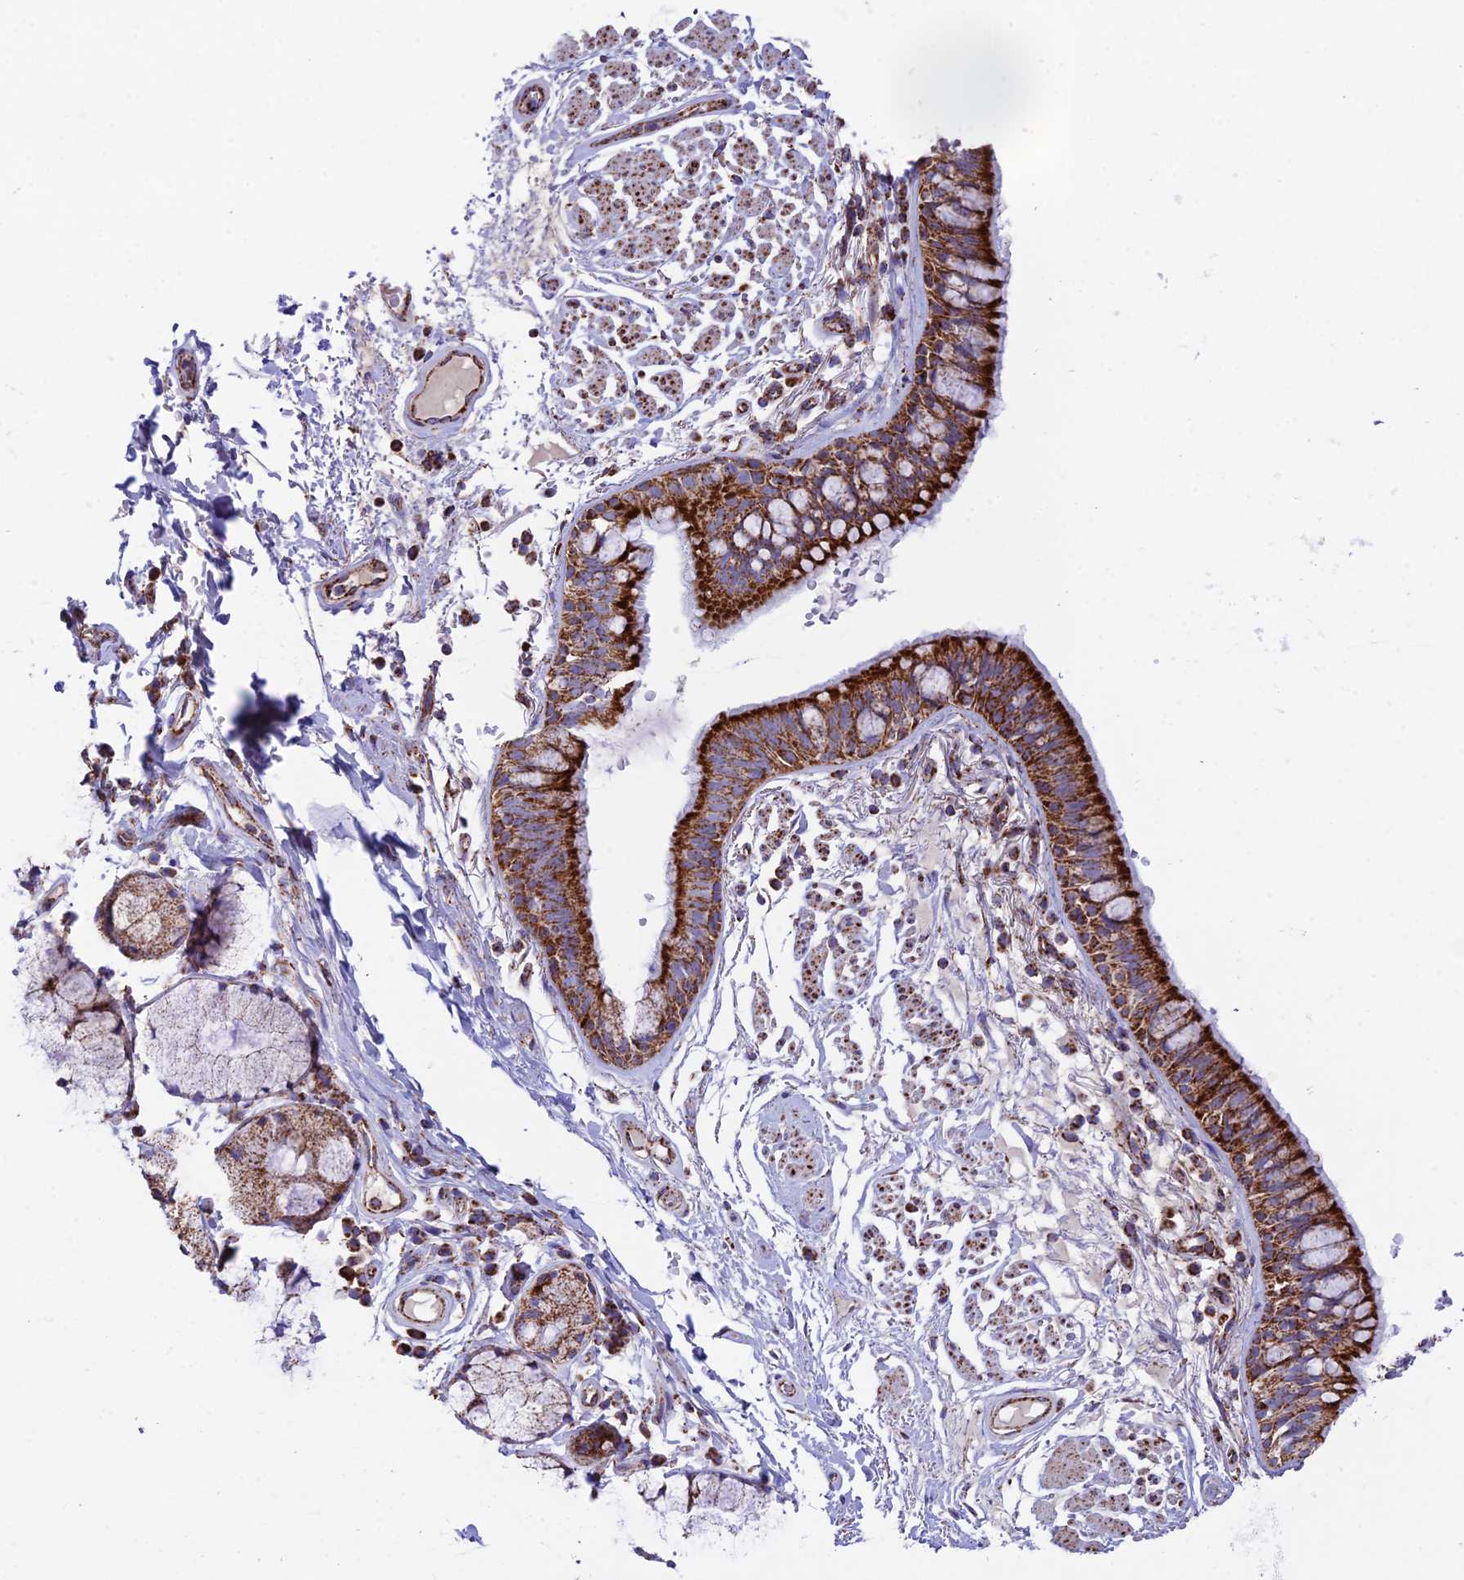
{"staining": {"intensity": "strong", "quantity": ">75%", "location": "cytoplasmic/membranous"}, "tissue": "bronchus", "cell_type": "Respiratory epithelial cells", "image_type": "normal", "snomed": [{"axis": "morphology", "description": "Normal tissue, NOS"}, {"axis": "topography", "description": "Bronchus"}], "caption": "IHC (DAB (3,3'-diaminobenzidine)) staining of benign human bronchus reveals strong cytoplasmic/membranous protein expression in approximately >75% of respiratory epithelial cells.", "gene": "CHCHD3", "patient": {"sex": "male", "age": 70}}